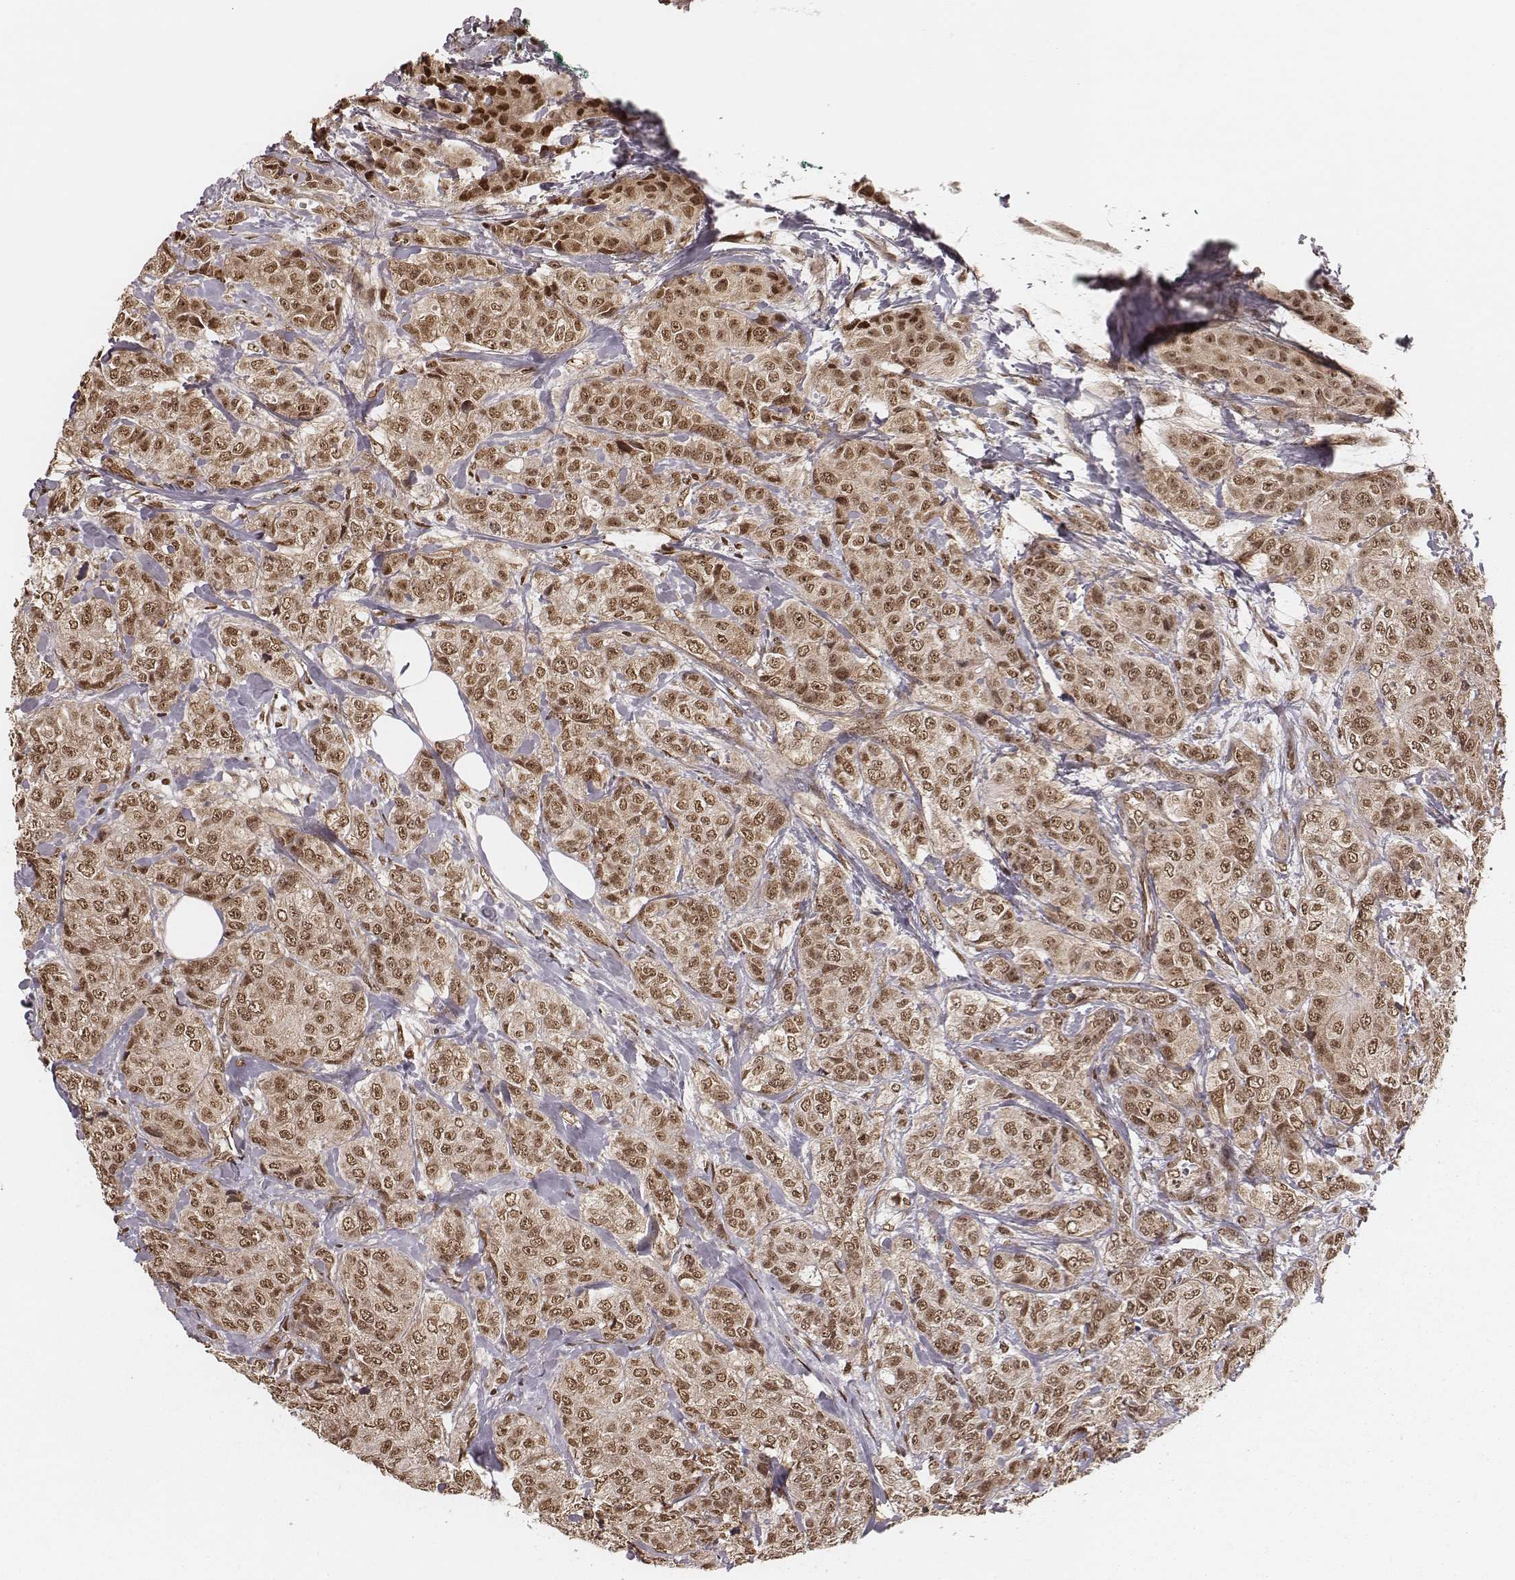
{"staining": {"intensity": "moderate", "quantity": ">75%", "location": "nuclear"}, "tissue": "breast cancer", "cell_type": "Tumor cells", "image_type": "cancer", "snomed": [{"axis": "morphology", "description": "Duct carcinoma"}, {"axis": "topography", "description": "Breast"}], "caption": "DAB immunohistochemical staining of breast infiltrating ductal carcinoma exhibits moderate nuclear protein positivity in about >75% of tumor cells.", "gene": "NFX1", "patient": {"sex": "female", "age": 43}}